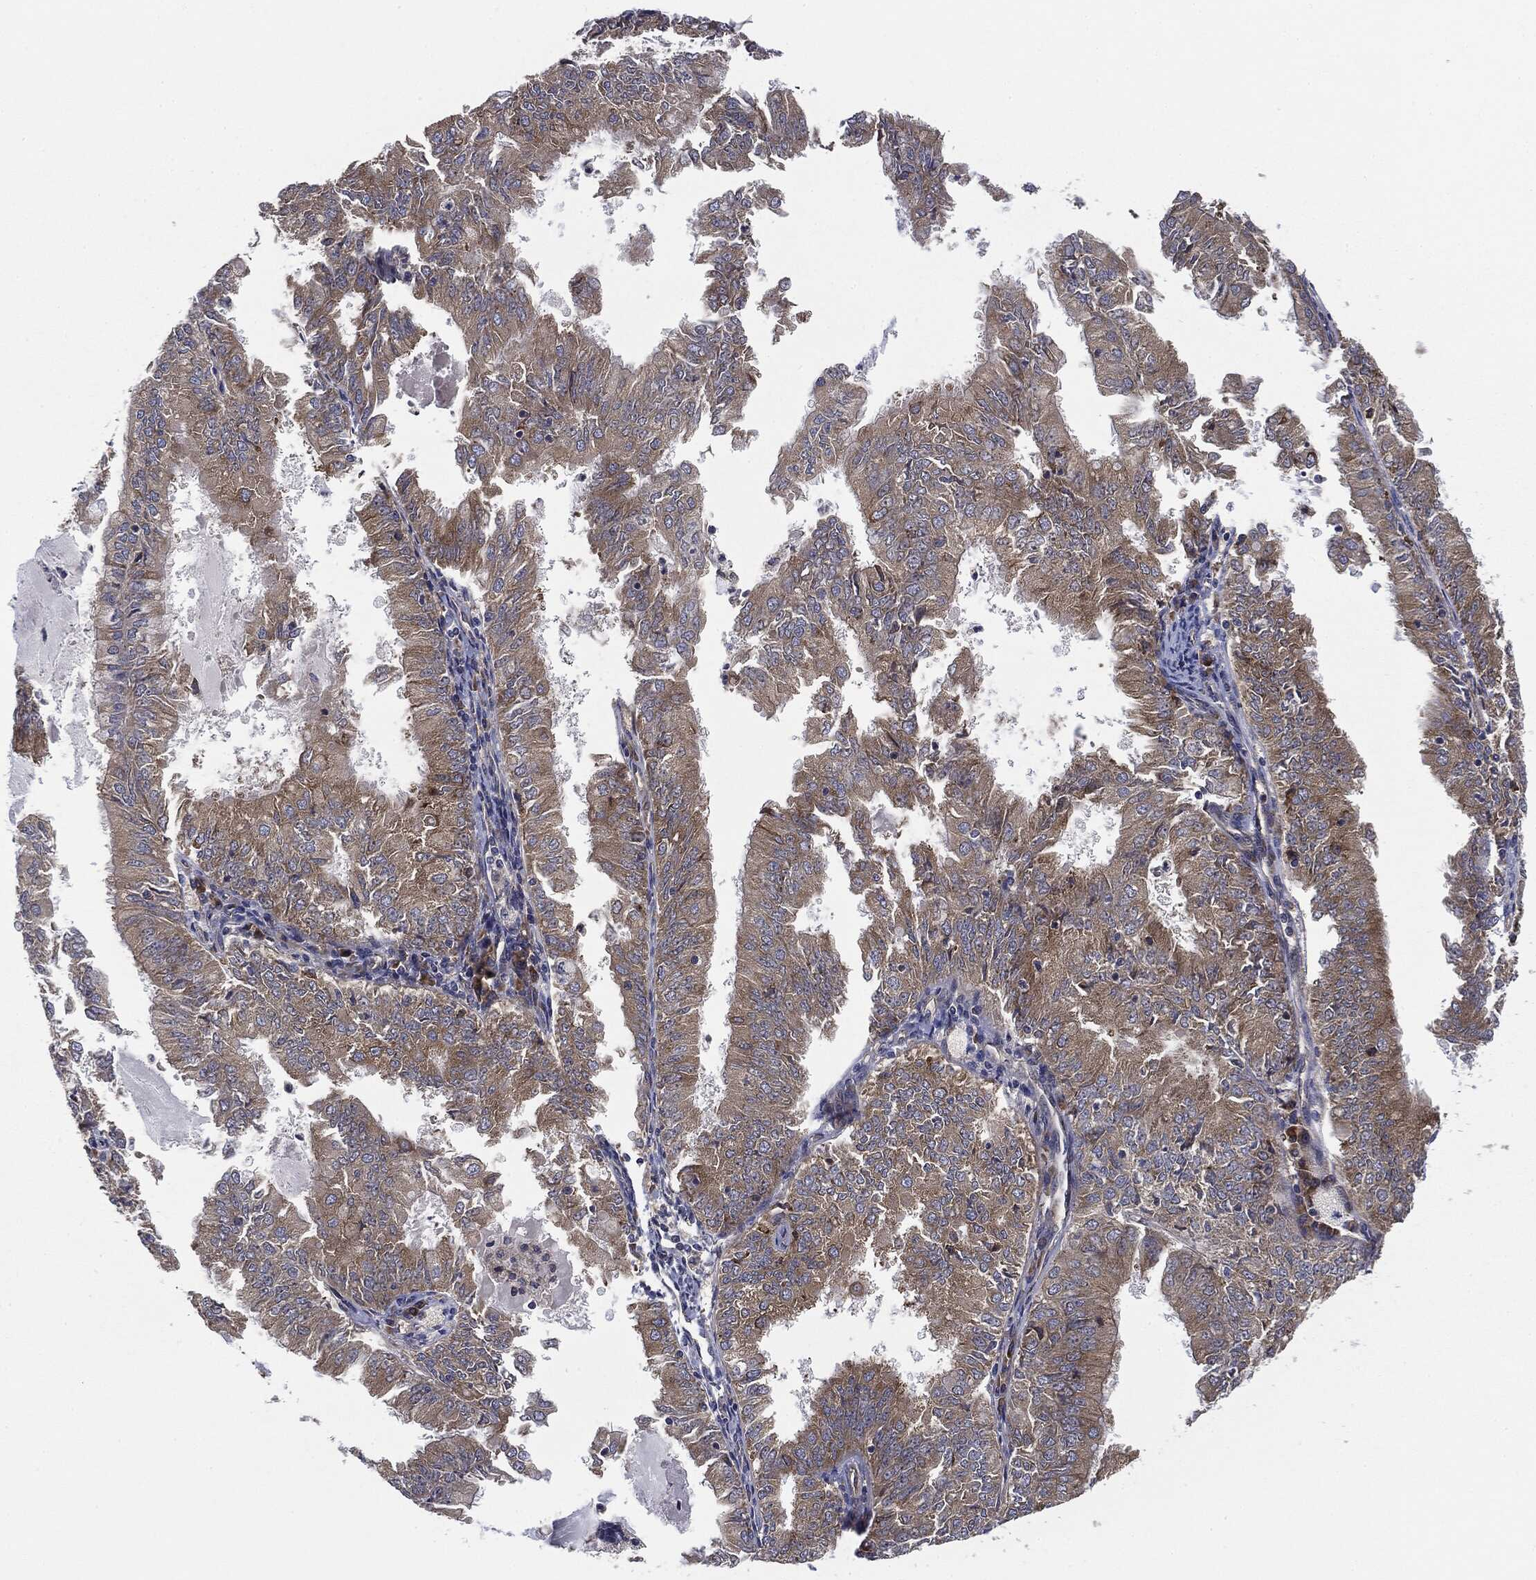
{"staining": {"intensity": "weak", "quantity": ">75%", "location": "cytoplasmic/membranous"}, "tissue": "endometrial cancer", "cell_type": "Tumor cells", "image_type": "cancer", "snomed": [{"axis": "morphology", "description": "Adenocarcinoma, NOS"}, {"axis": "topography", "description": "Endometrium"}], "caption": "Adenocarcinoma (endometrial) tissue displays weak cytoplasmic/membranous expression in approximately >75% of tumor cells", "gene": "EIF2AK2", "patient": {"sex": "female", "age": 57}}